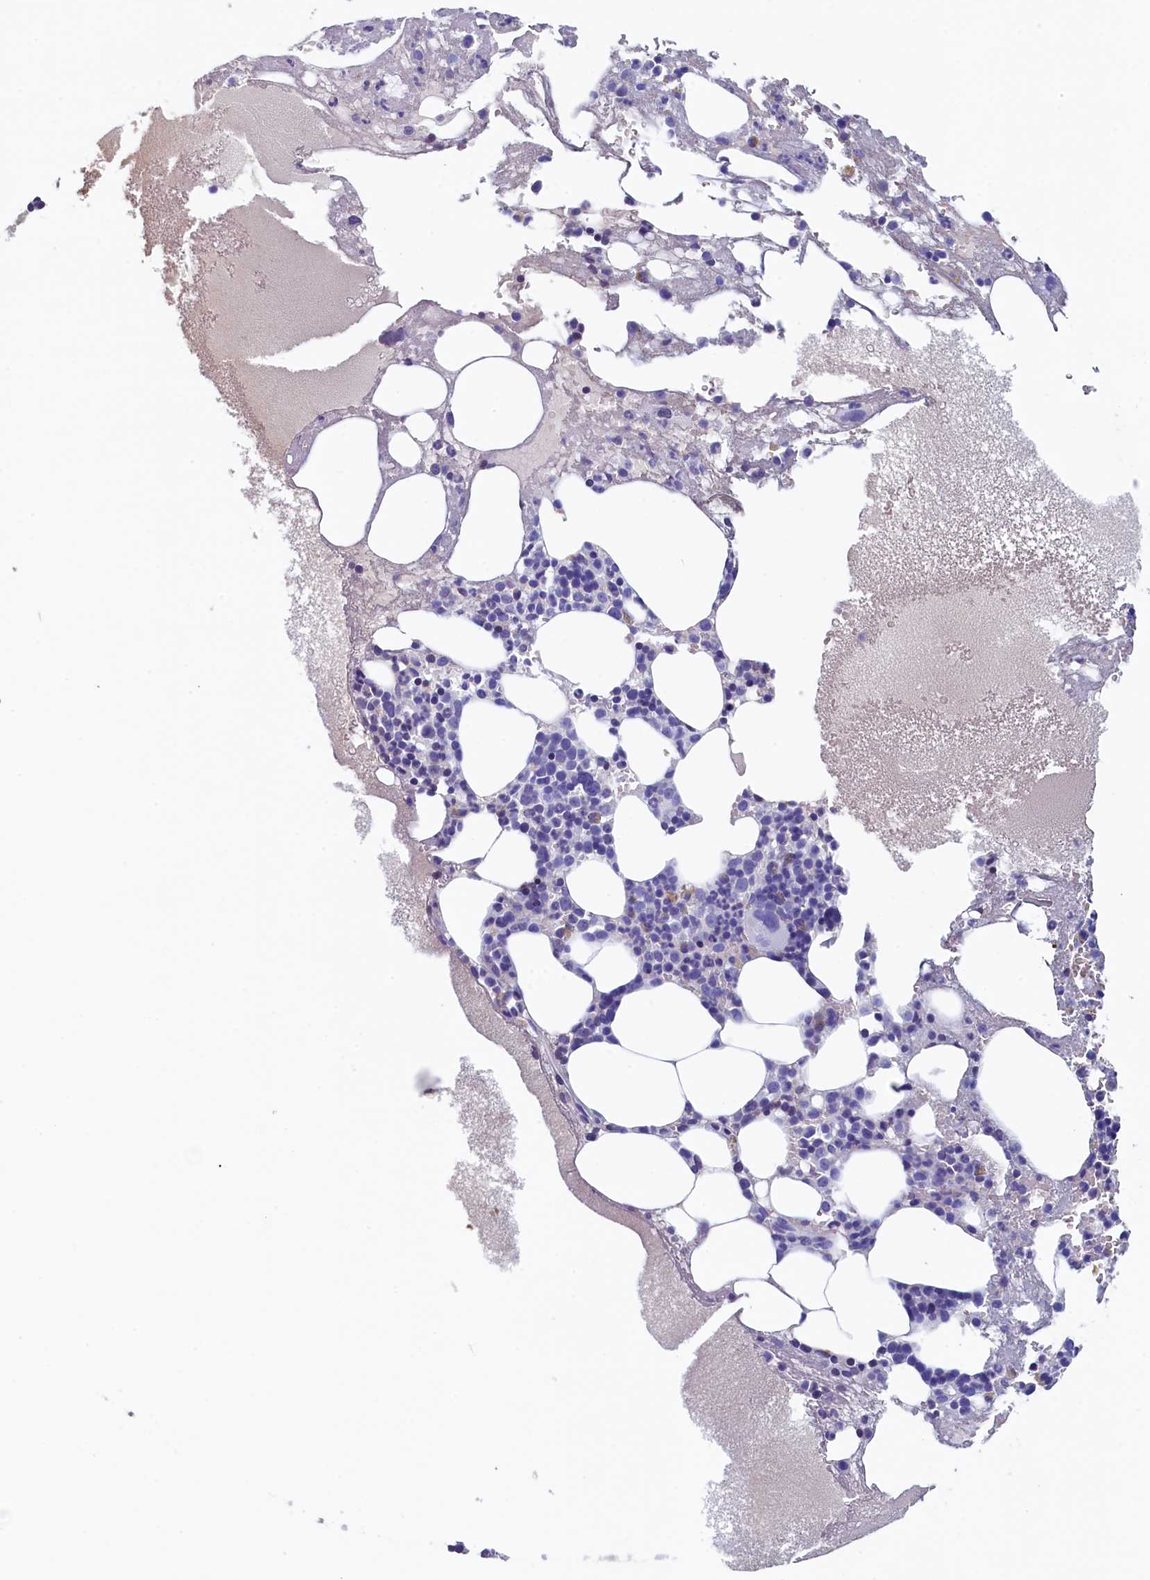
{"staining": {"intensity": "negative", "quantity": "none", "location": "none"}, "tissue": "bone marrow", "cell_type": "Hematopoietic cells", "image_type": "normal", "snomed": [{"axis": "morphology", "description": "Normal tissue, NOS"}, {"axis": "topography", "description": "Bone marrow"}], "caption": "Immunohistochemistry photomicrograph of normal bone marrow stained for a protein (brown), which displays no positivity in hematopoietic cells.", "gene": "GUCA1C", "patient": {"sex": "male", "age": 61}}